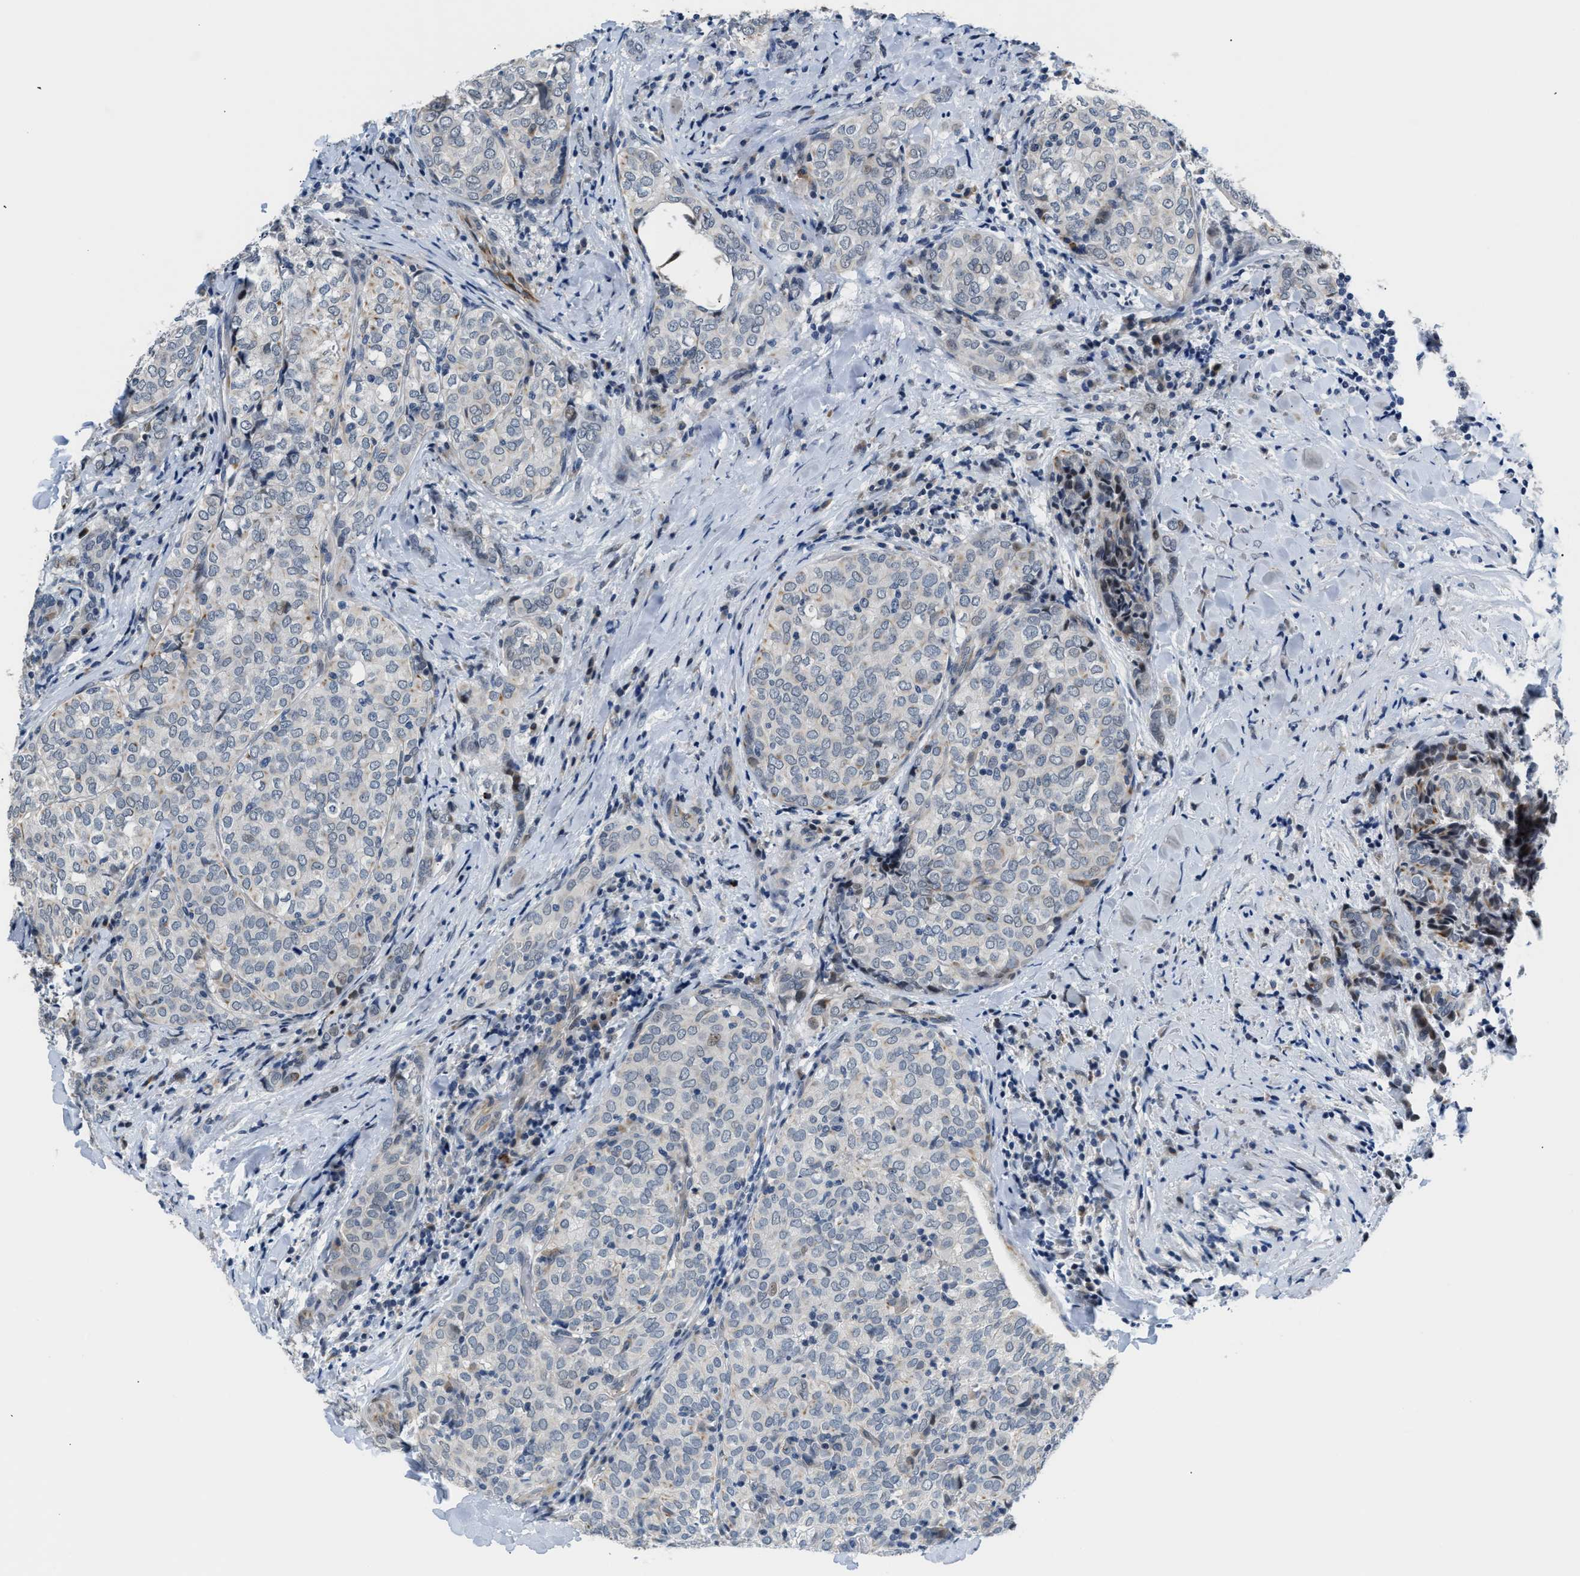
{"staining": {"intensity": "weak", "quantity": "<25%", "location": "cytoplasmic/membranous,nuclear"}, "tissue": "thyroid cancer", "cell_type": "Tumor cells", "image_type": "cancer", "snomed": [{"axis": "morphology", "description": "Normal tissue, NOS"}, {"axis": "morphology", "description": "Papillary adenocarcinoma, NOS"}, {"axis": "topography", "description": "Thyroid gland"}], "caption": "High magnification brightfield microscopy of thyroid cancer (papillary adenocarcinoma) stained with DAB (3,3'-diaminobenzidine) (brown) and counterstained with hematoxylin (blue): tumor cells show no significant positivity.", "gene": "PPM1H", "patient": {"sex": "female", "age": 30}}